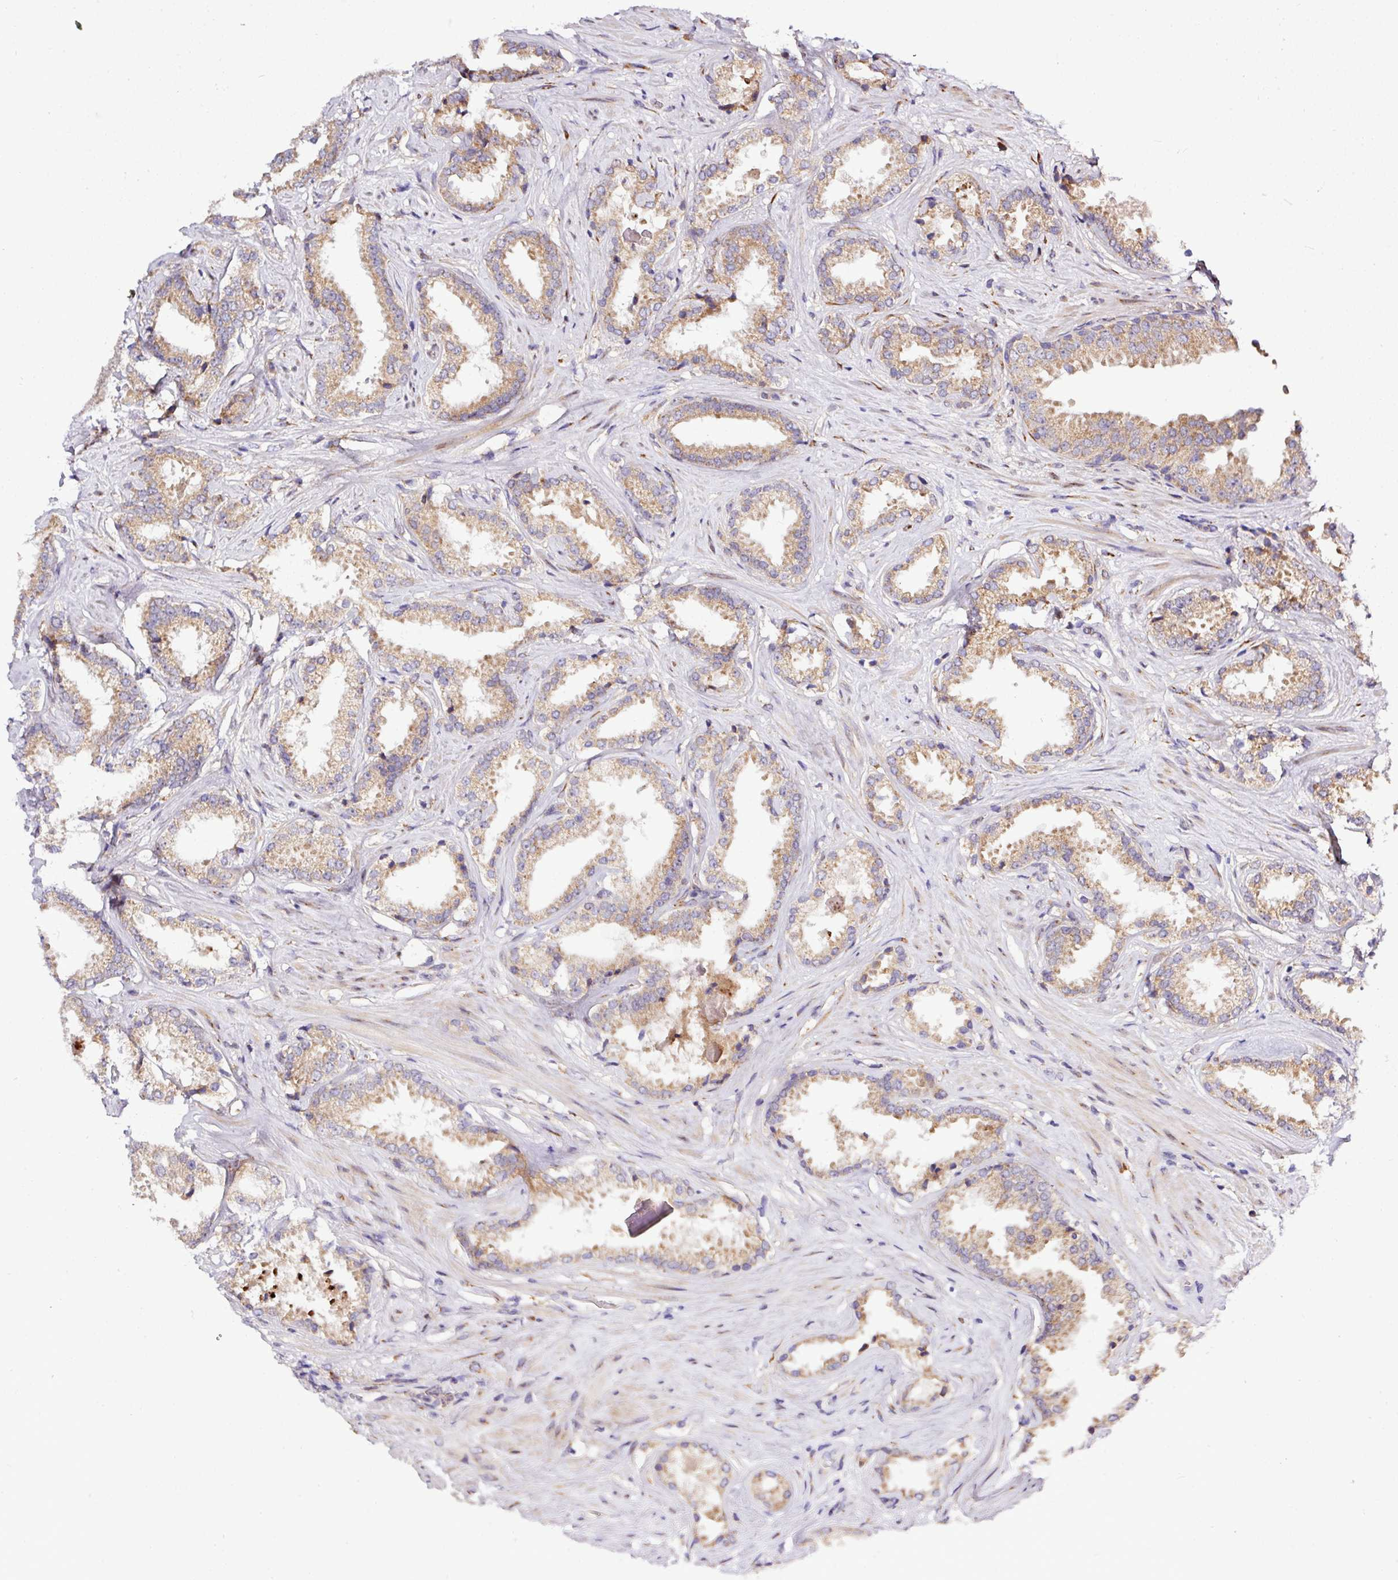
{"staining": {"intensity": "moderate", "quantity": ">75%", "location": "cytoplasmic/membranous"}, "tissue": "prostate cancer", "cell_type": "Tumor cells", "image_type": "cancer", "snomed": [{"axis": "morphology", "description": "Adenocarcinoma, Low grade"}, {"axis": "topography", "description": "Prostate"}], "caption": "Protein staining of adenocarcinoma (low-grade) (prostate) tissue displays moderate cytoplasmic/membranous expression in about >75% of tumor cells.", "gene": "TM2D2", "patient": {"sex": "male", "age": 61}}